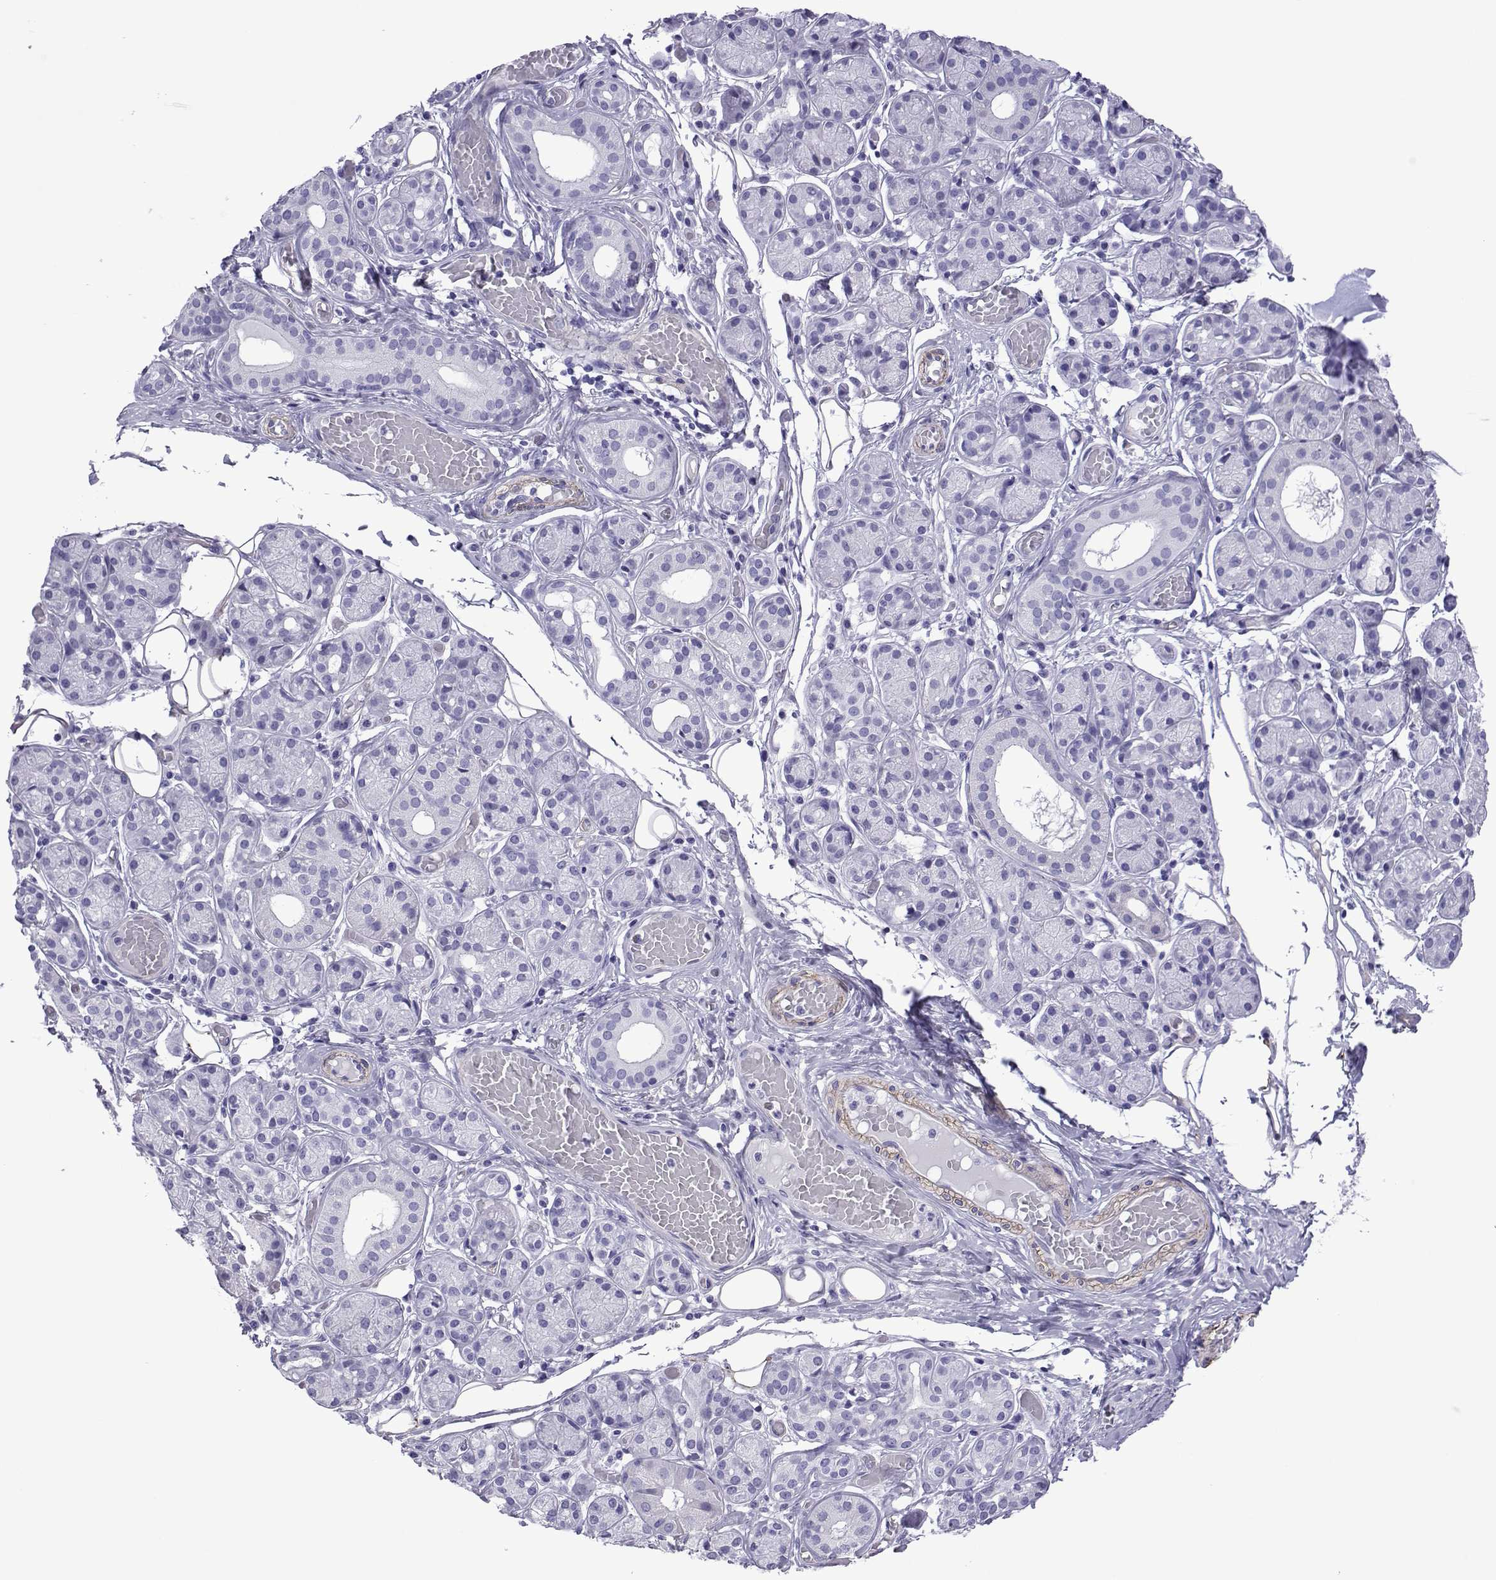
{"staining": {"intensity": "negative", "quantity": "none", "location": "none"}, "tissue": "salivary gland", "cell_type": "Glandular cells", "image_type": "normal", "snomed": [{"axis": "morphology", "description": "Normal tissue, NOS"}, {"axis": "topography", "description": "Salivary gland"}, {"axis": "topography", "description": "Peripheral nerve tissue"}], "caption": "DAB immunohistochemical staining of unremarkable salivary gland shows no significant positivity in glandular cells. Nuclei are stained in blue.", "gene": "SPANXA1", "patient": {"sex": "male", "age": 71}}